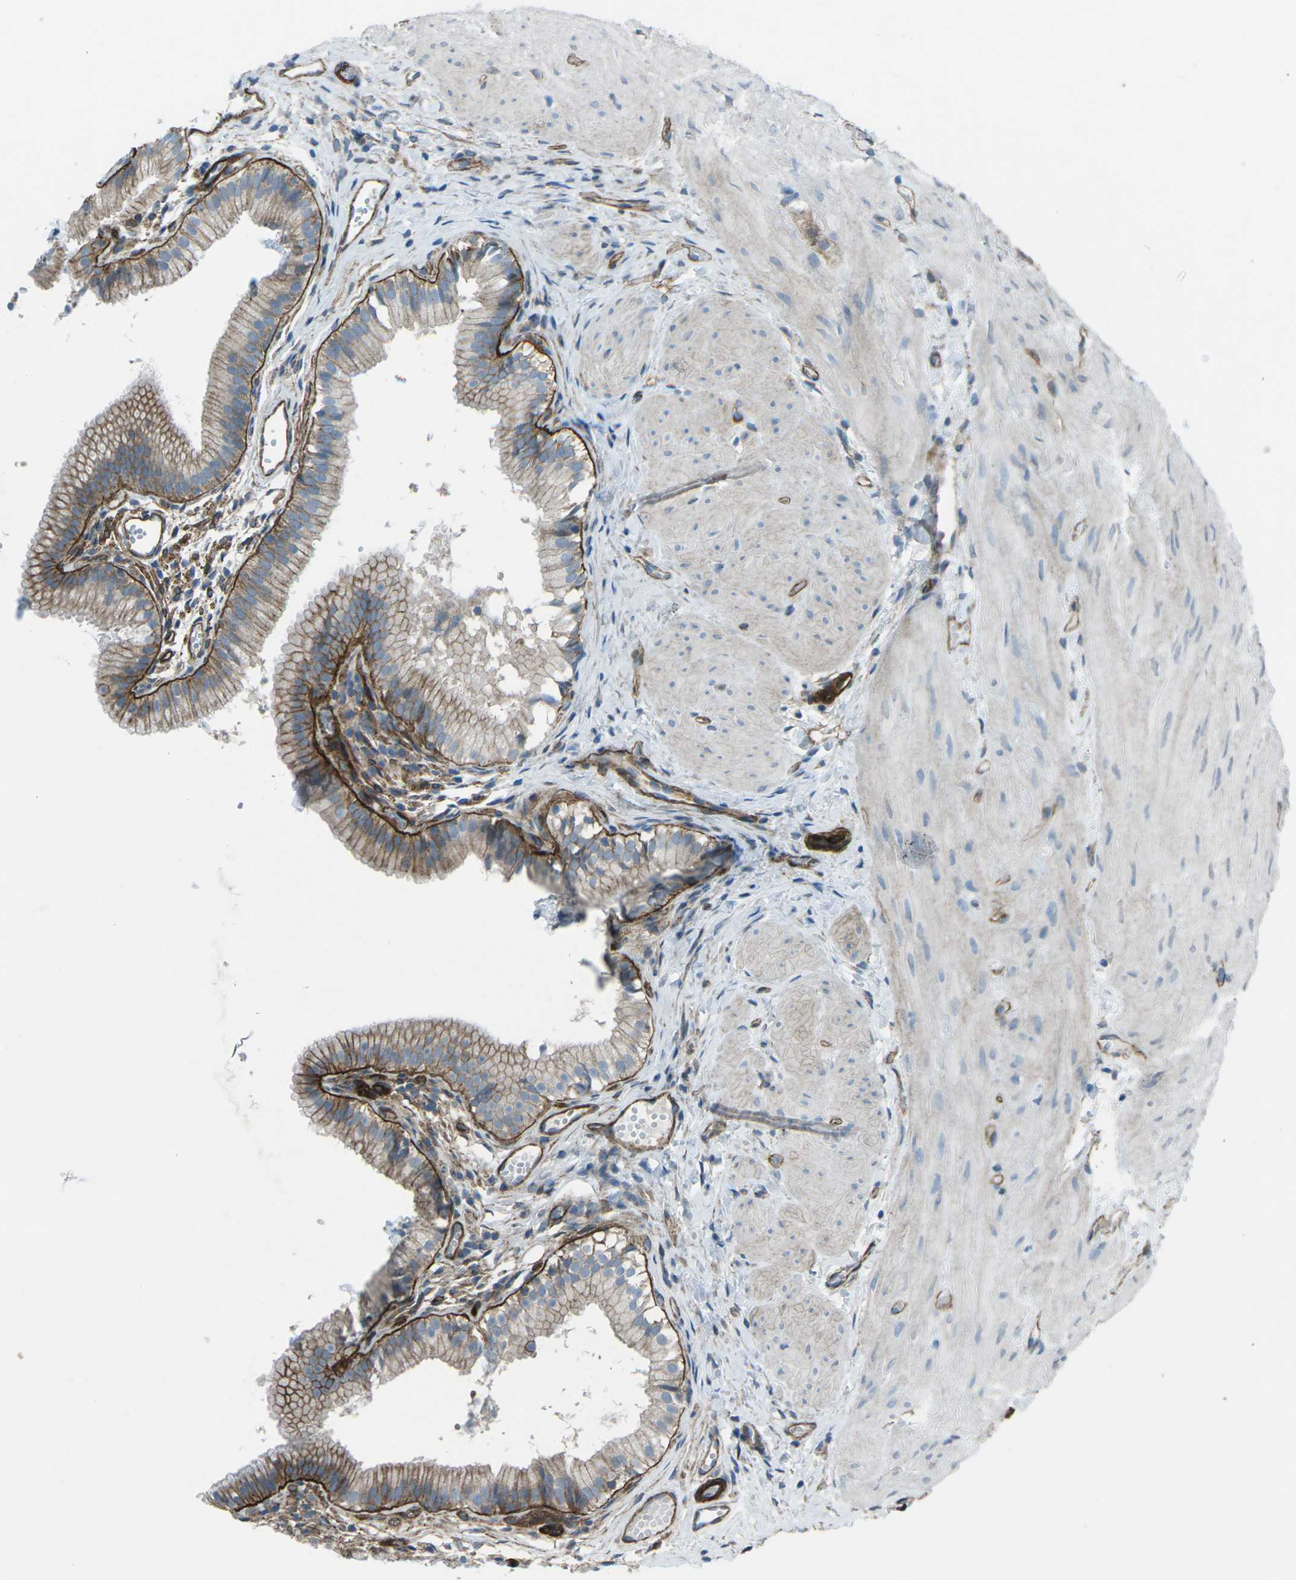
{"staining": {"intensity": "moderate", "quantity": "25%-75%", "location": "cytoplasmic/membranous"}, "tissue": "gallbladder", "cell_type": "Glandular cells", "image_type": "normal", "snomed": [{"axis": "morphology", "description": "Normal tissue, NOS"}, {"axis": "topography", "description": "Gallbladder"}], "caption": "Immunohistochemistry histopathology image of benign human gallbladder stained for a protein (brown), which displays medium levels of moderate cytoplasmic/membranous expression in about 25%-75% of glandular cells.", "gene": "UTRN", "patient": {"sex": "female", "age": 26}}